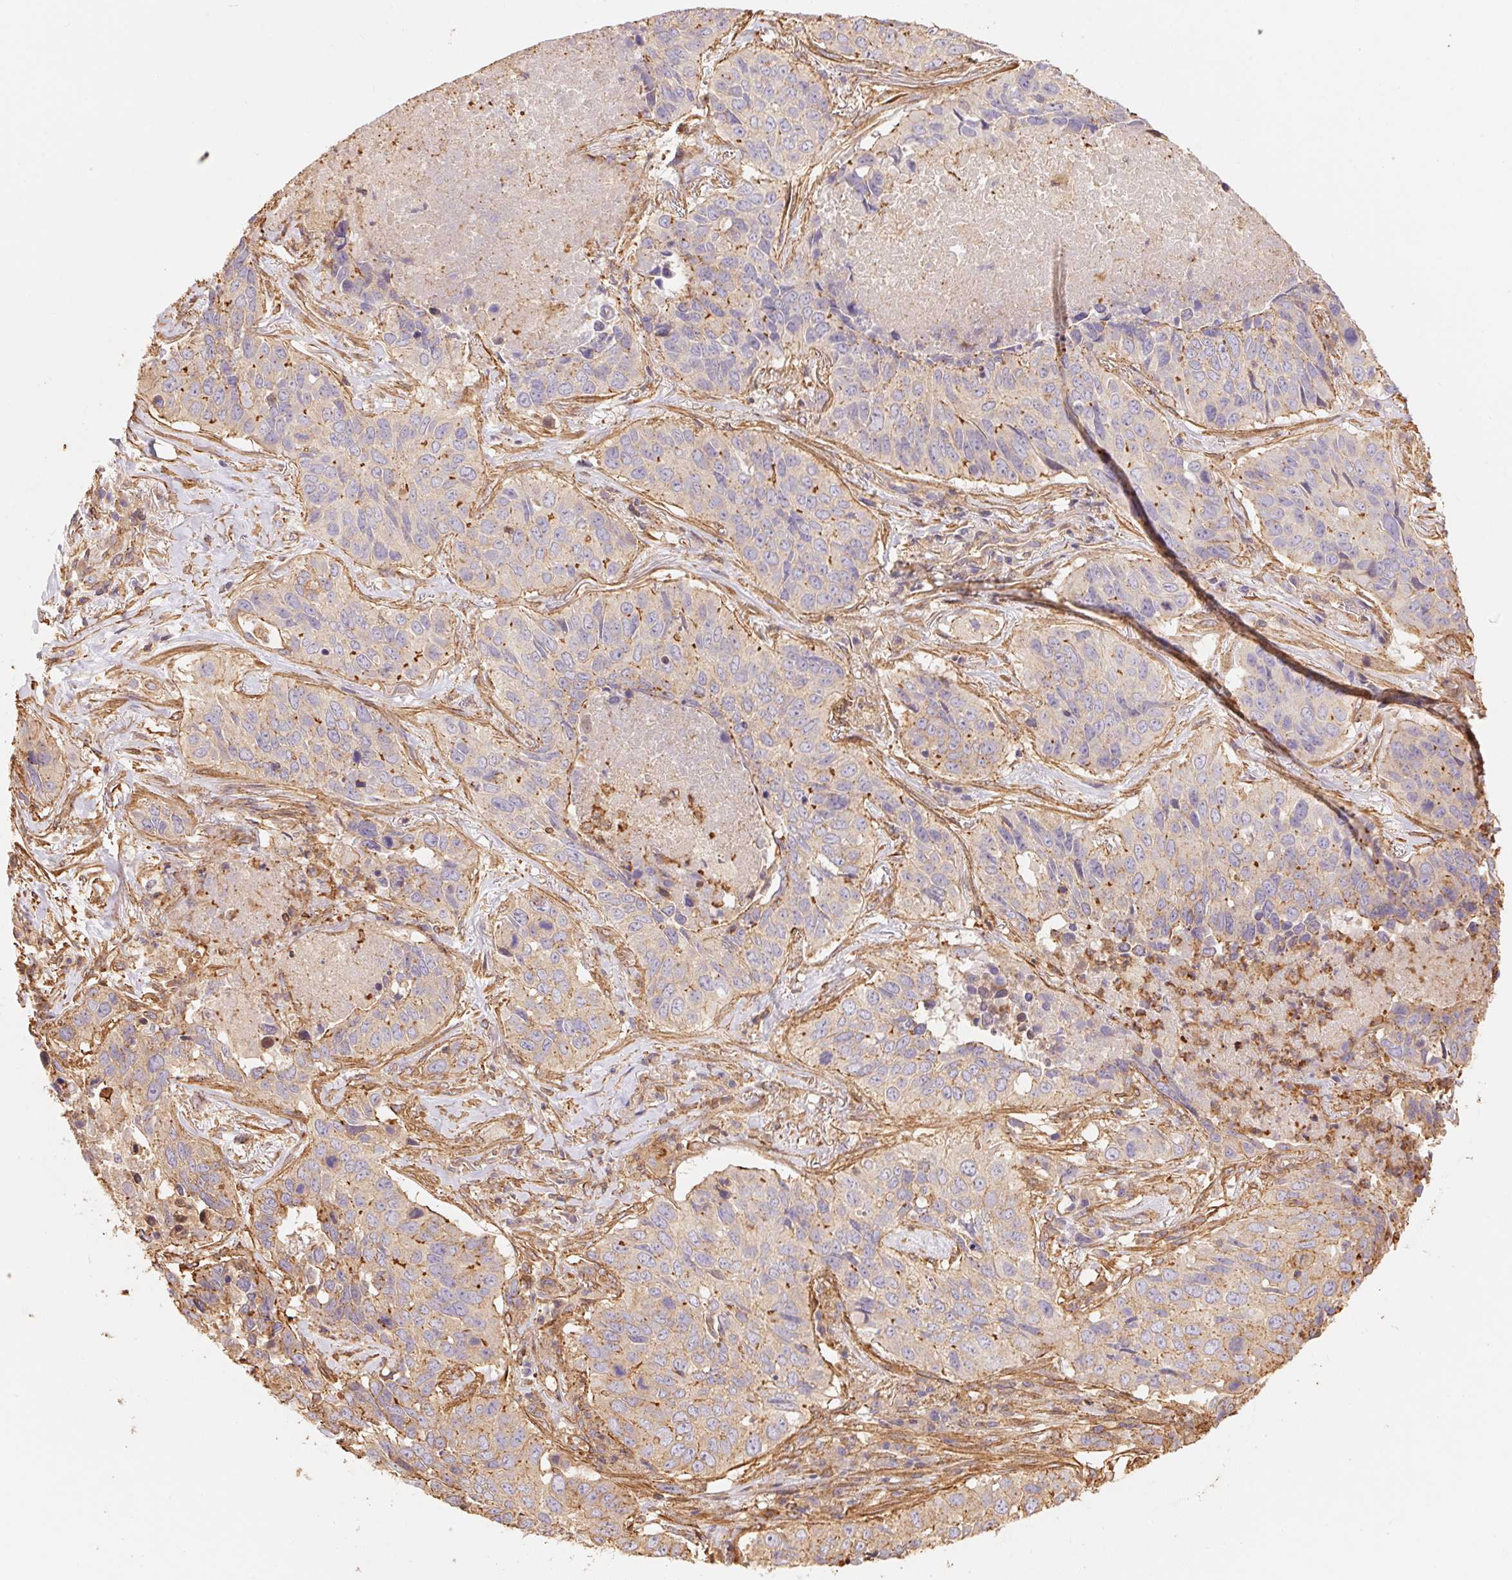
{"staining": {"intensity": "weak", "quantity": "<25%", "location": "cytoplasmic/membranous"}, "tissue": "lung cancer", "cell_type": "Tumor cells", "image_type": "cancer", "snomed": [{"axis": "morphology", "description": "Normal tissue, NOS"}, {"axis": "morphology", "description": "Squamous cell carcinoma, NOS"}, {"axis": "topography", "description": "Bronchus"}, {"axis": "topography", "description": "Lung"}], "caption": "A histopathology image of human lung squamous cell carcinoma is negative for staining in tumor cells.", "gene": "FRAS1", "patient": {"sex": "male", "age": 64}}